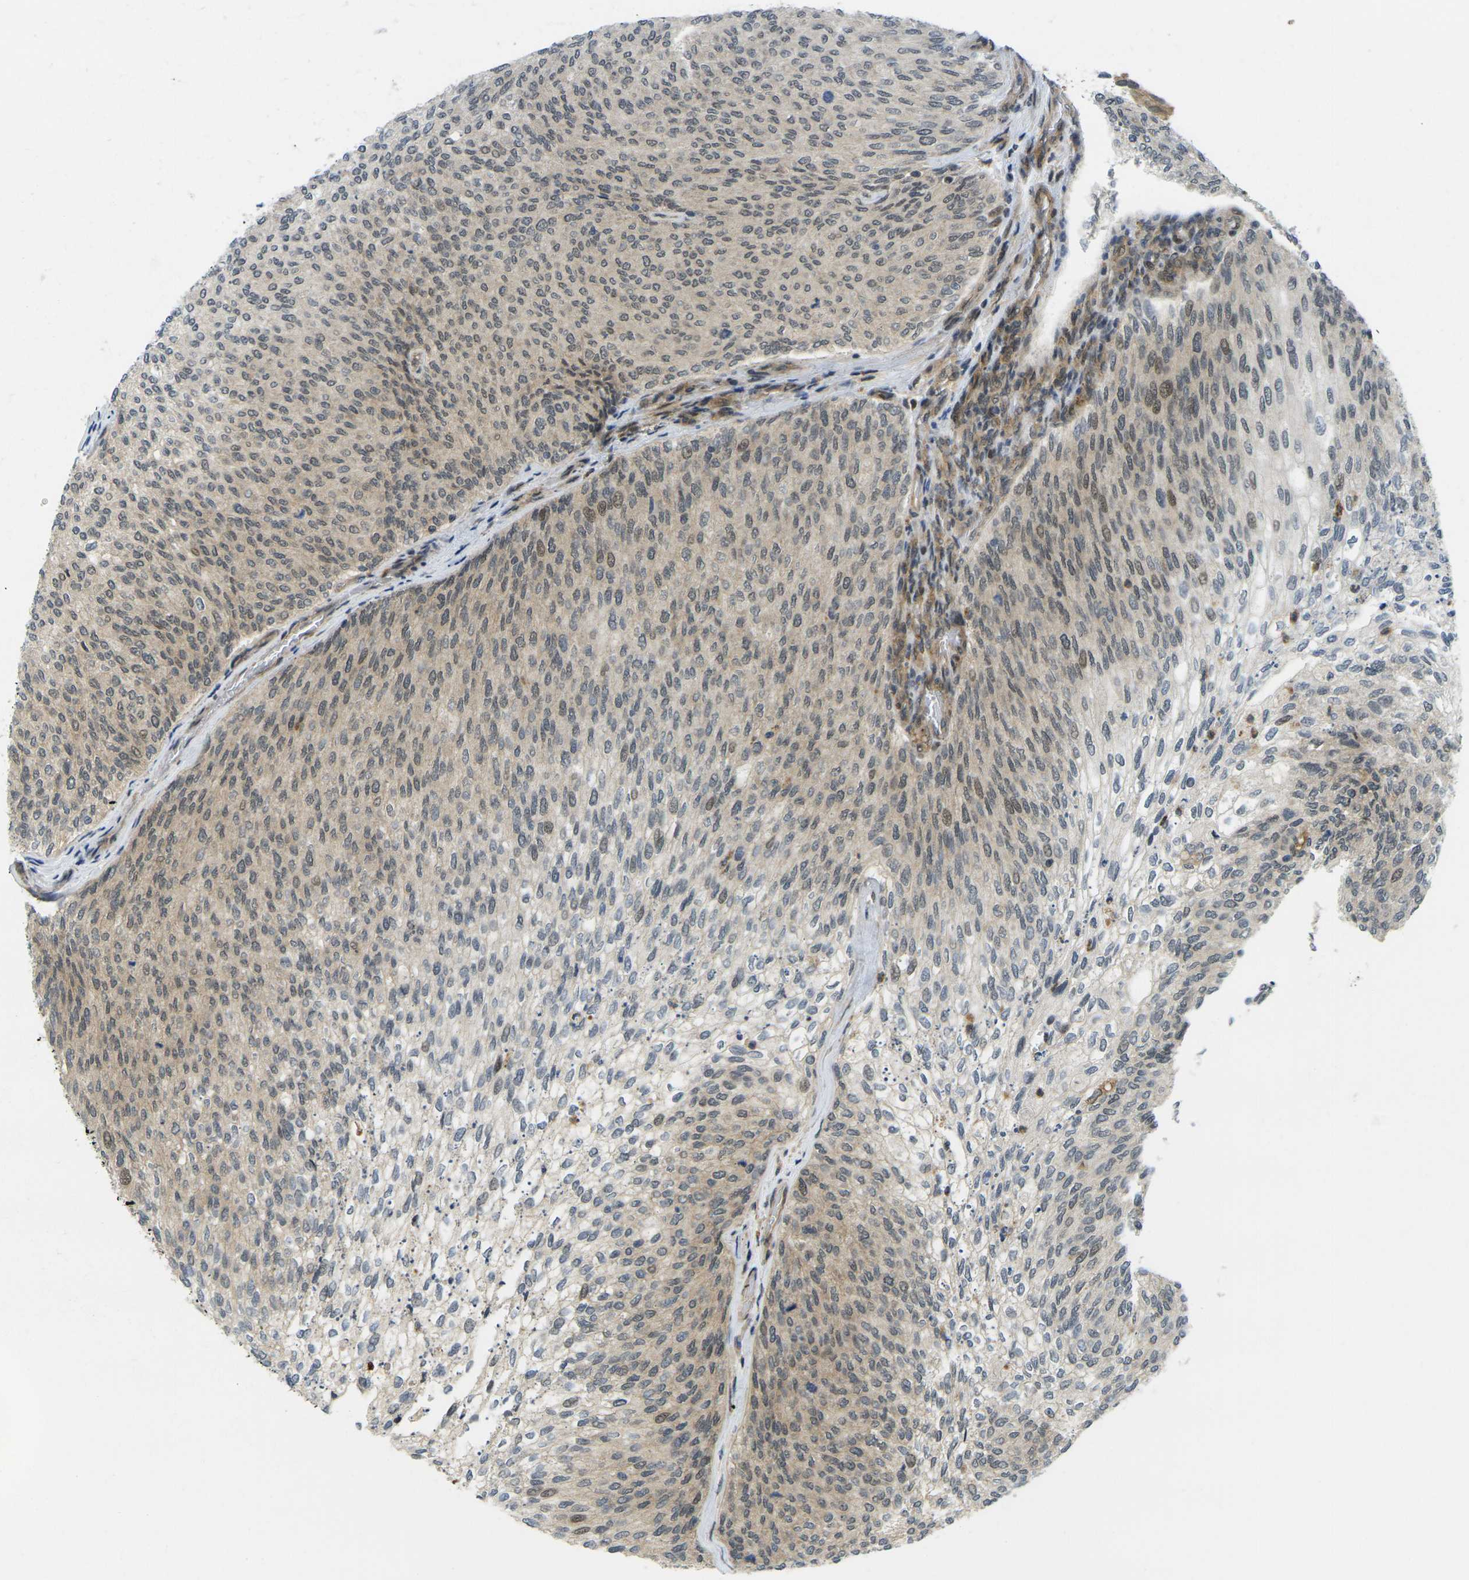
{"staining": {"intensity": "weak", "quantity": "<25%", "location": "cytoplasmic/membranous,nuclear"}, "tissue": "urothelial cancer", "cell_type": "Tumor cells", "image_type": "cancer", "snomed": [{"axis": "morphology", "description": "Urothelial carcinoma, Low grade"}, {"axis": "topography", "description": "Urinary bladder"}], "caption": "Urothelial cancer stained for a protein using IHC demonstrates no expression tumor cells.", "gene": "KCTD10", "patient": {"sex": "female", "age": 79}}